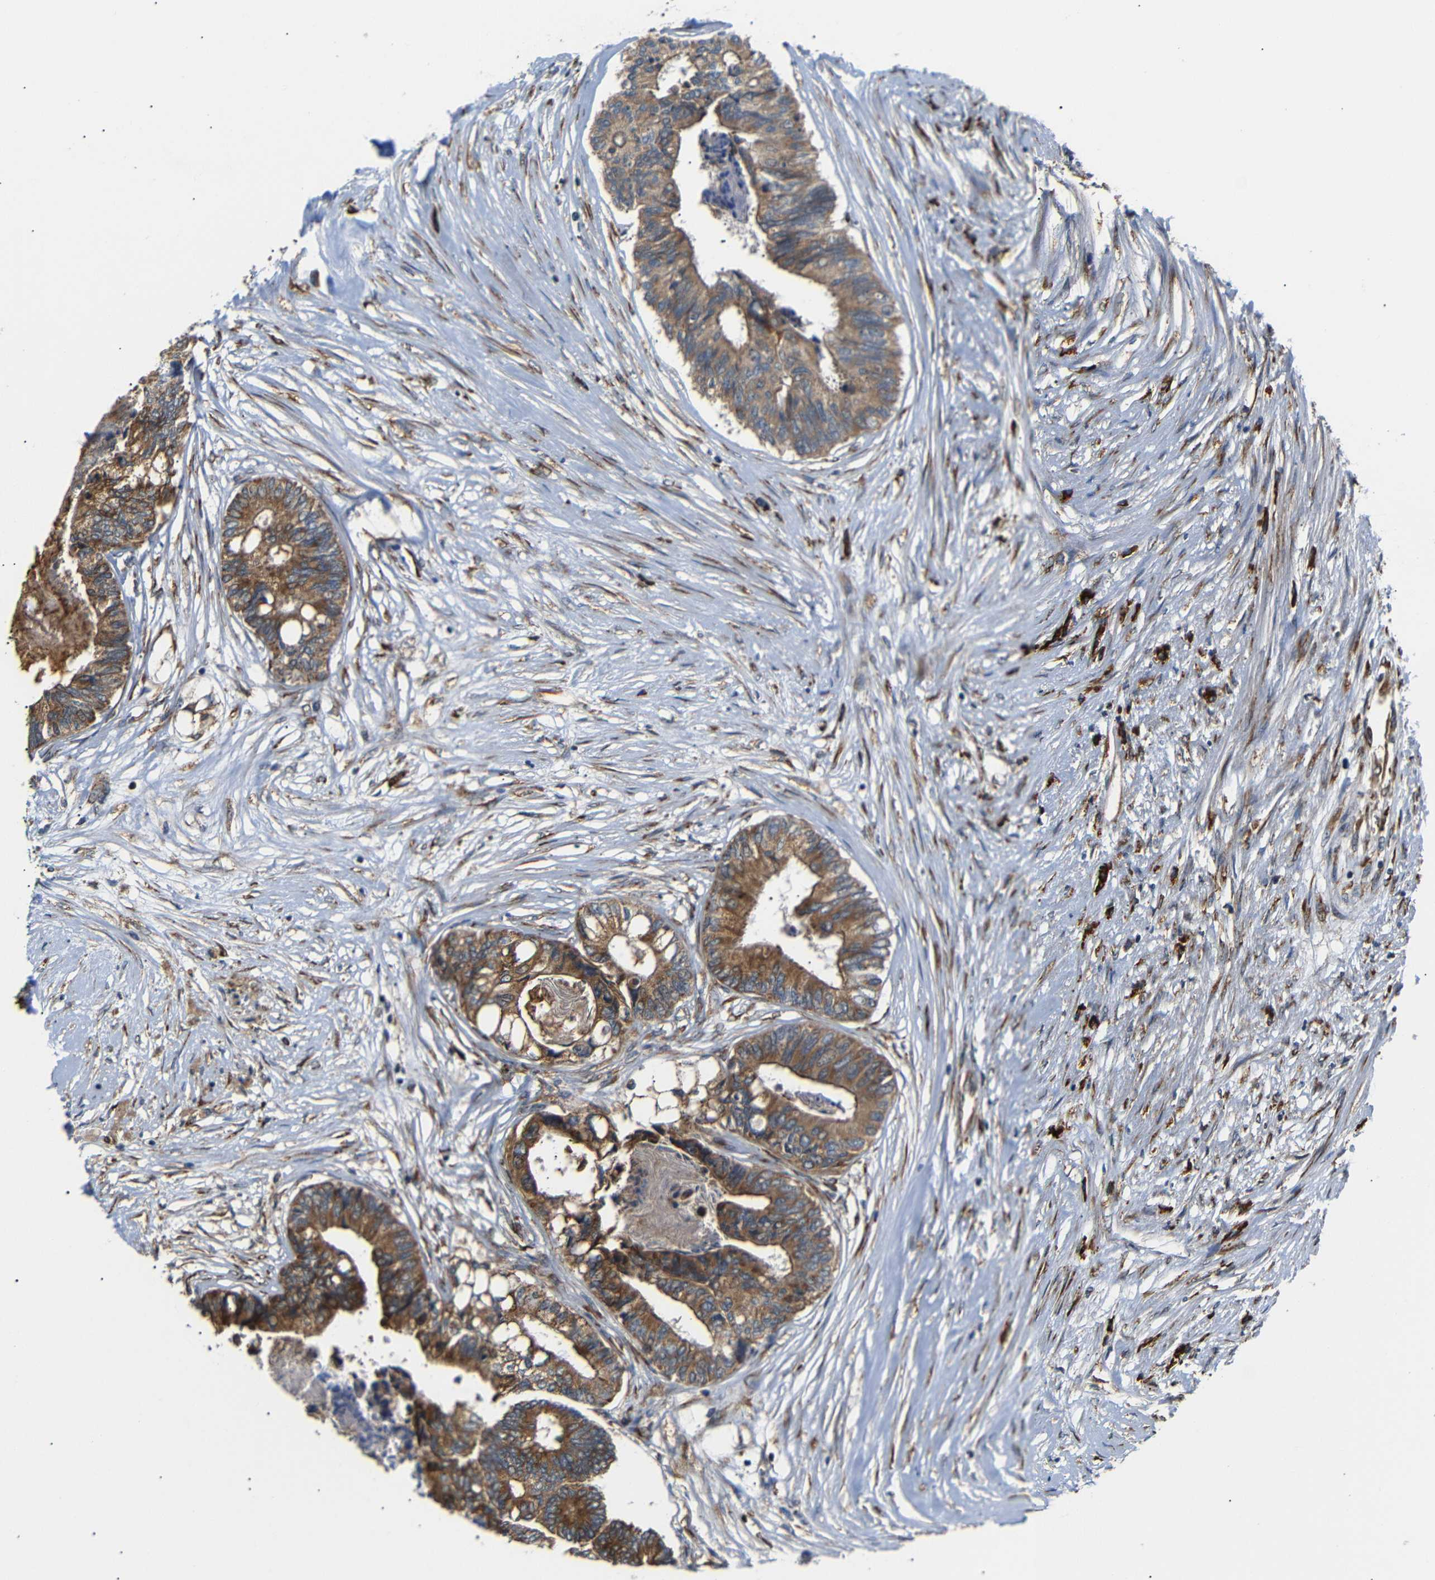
{"staining": {"intensity": "moderate", "quantity": ">75%", "location": "cytoplasmic/membranous"}, "tissue": "colorectal cancer", "cell_type": "Tumor cells", "image_type": "cancer", "snomed": [{"axis": "morphology", "description": "Adenocarcinoma, NOS"}, {"axis": "topography", "description": "Rectum"}], "caption": "An immunohistochemistry (IHC) image of tumor tissue is shown. Protein staining in brown shows moderate cytoplasmic/membranous positivity in adenocarcinoma (colorectal) within tumor cells. (Stains: DAB (3,3'-diaminobenzidine) in brown, nuclei in blue, Microscopy: brightfield microscopy at high magnification).", "gene": "KANK4", "patient": {"sex": "male", "age": 63}}